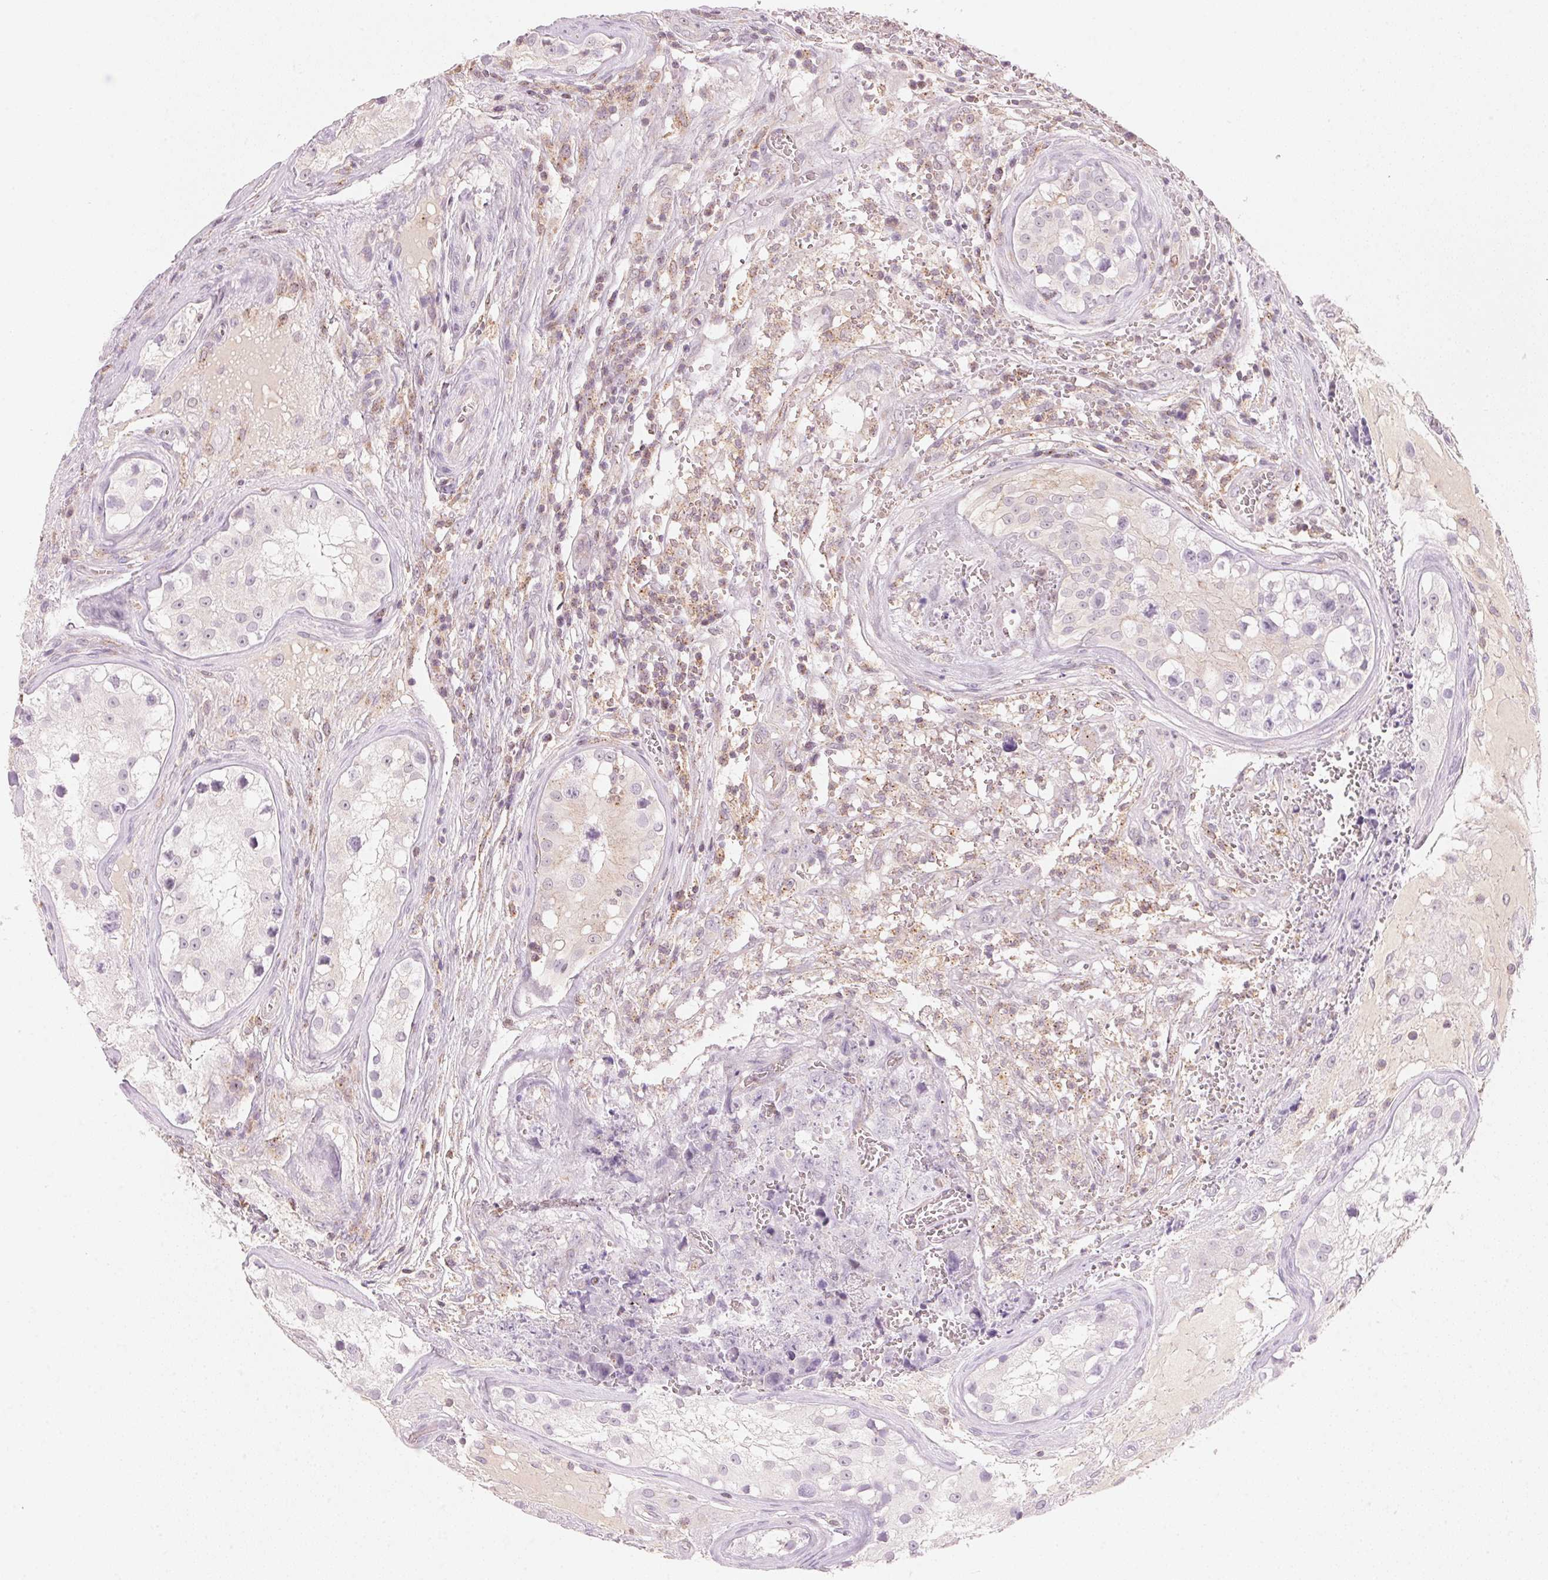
{"staining": {"intensity": "negative", "quantity": "none", "location": "none"}, "tissue": "testis cancer", "cell_type": "Tumor cells", "image_type": "cancer", "snomed": [{"axis": "morphology", "description": "Carcinoma, Embryonal, NOS"}, {"axis": "topography", "description": "Testis"}], "caption": "This is an immunohistochemistry micrograph of human testis cancer (embryonal carcinoma). There is no expression in tumor cells.", "gene": "HOXB13", "patient": {"sex": "male", "age": 18}}